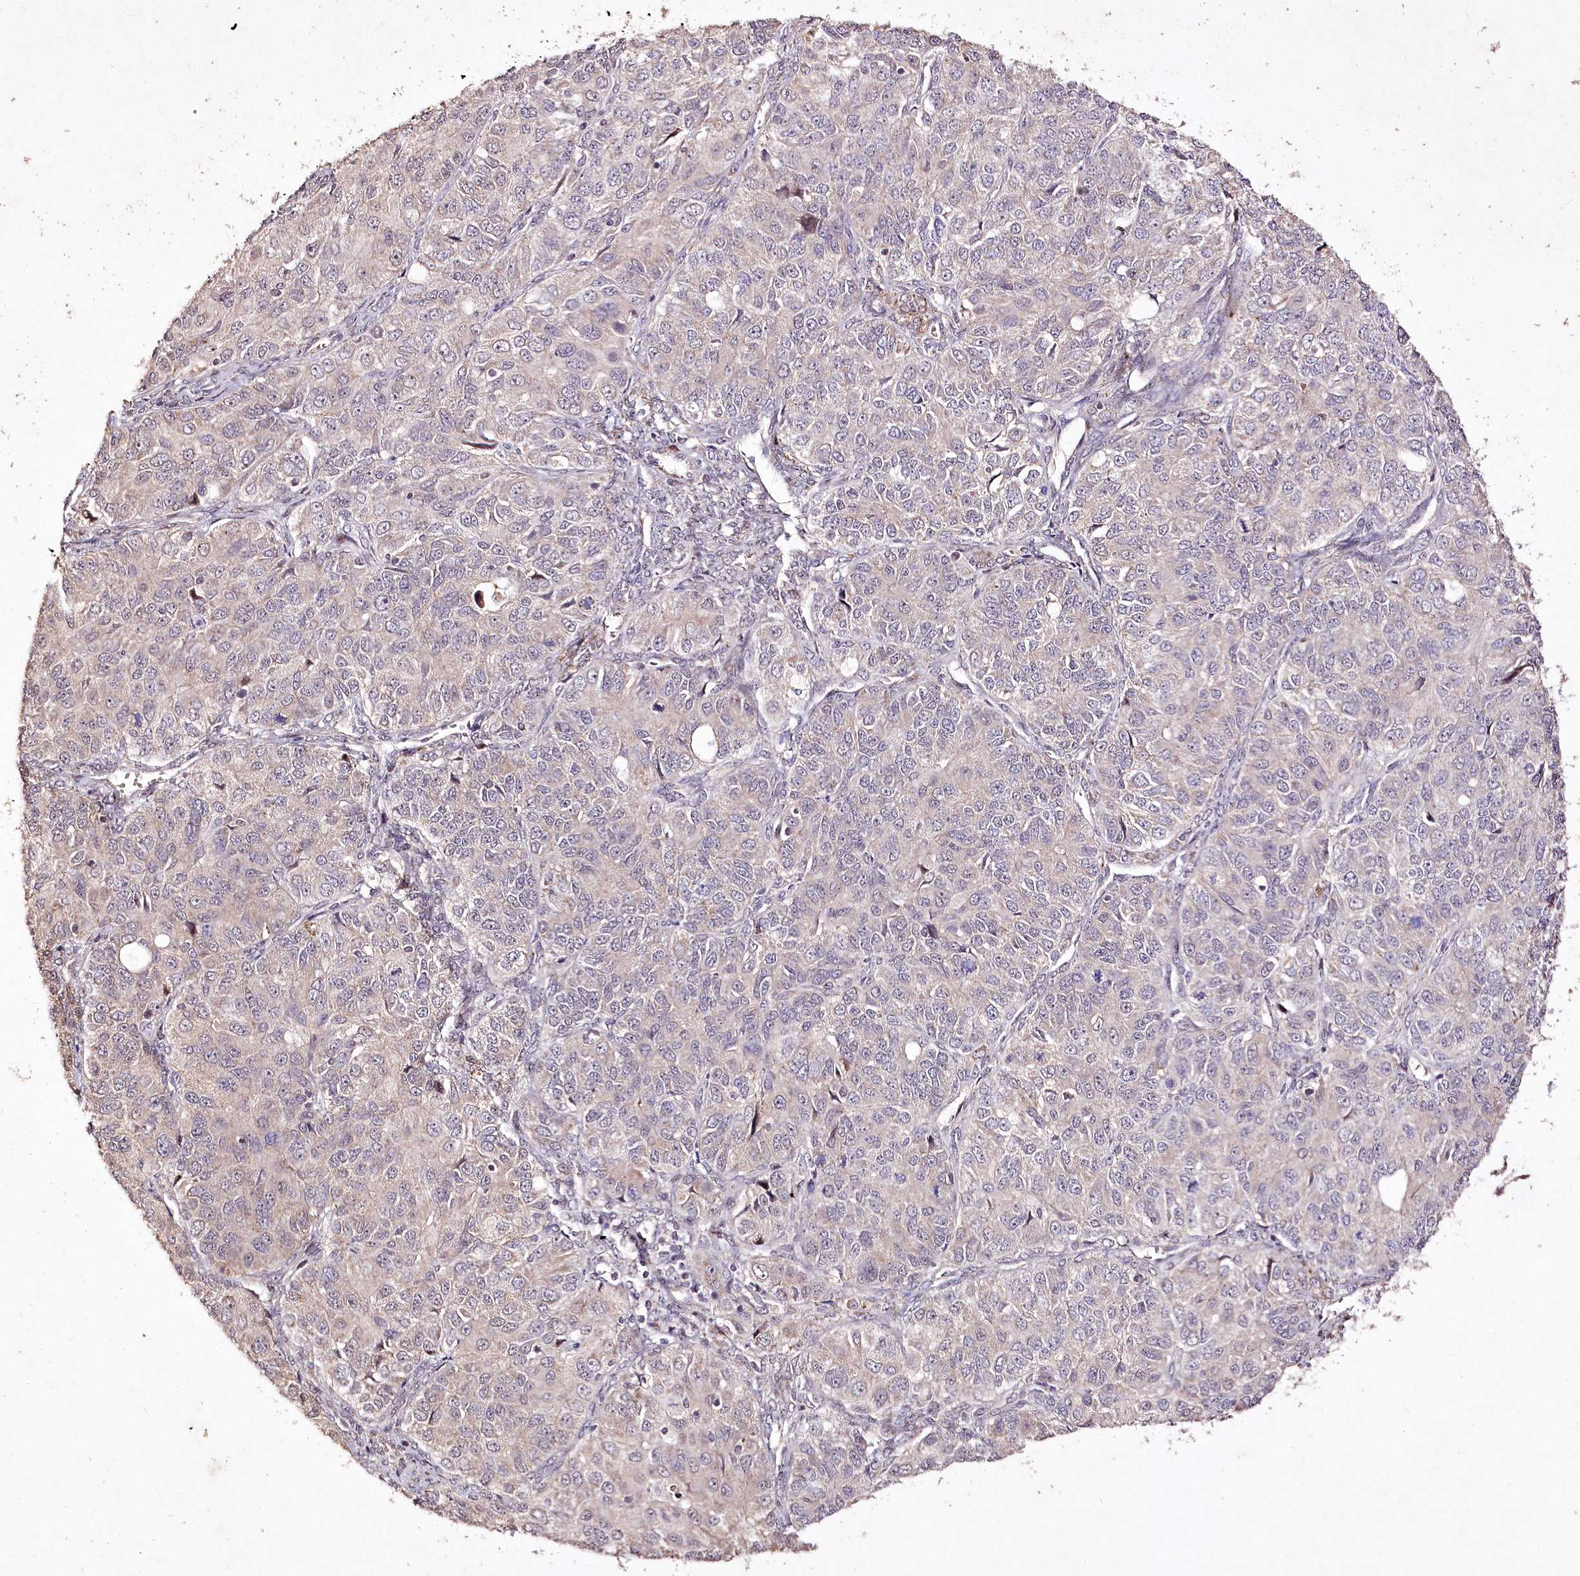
{"staining": {"intensity": "negative", "quantity": "none", "location": "none"}, "tissue": "ovarian cancer", "cell_type": "Tumor cells", "image_type": "cancer", "snomed": [{"axis": "morphology", "description": "Carcinoma, endometroid"}, {"axis": "topography", "description": "Ovary"}], "caption": "Immunohistochemistry photomicrograph of neoplastic tissue: human endometroid carcinoma (ovarian) stained with DAB displays no significant protein staining in tumor cells.", "gene": "CARD19", "patient": {"sex": "female", "age": 51}}